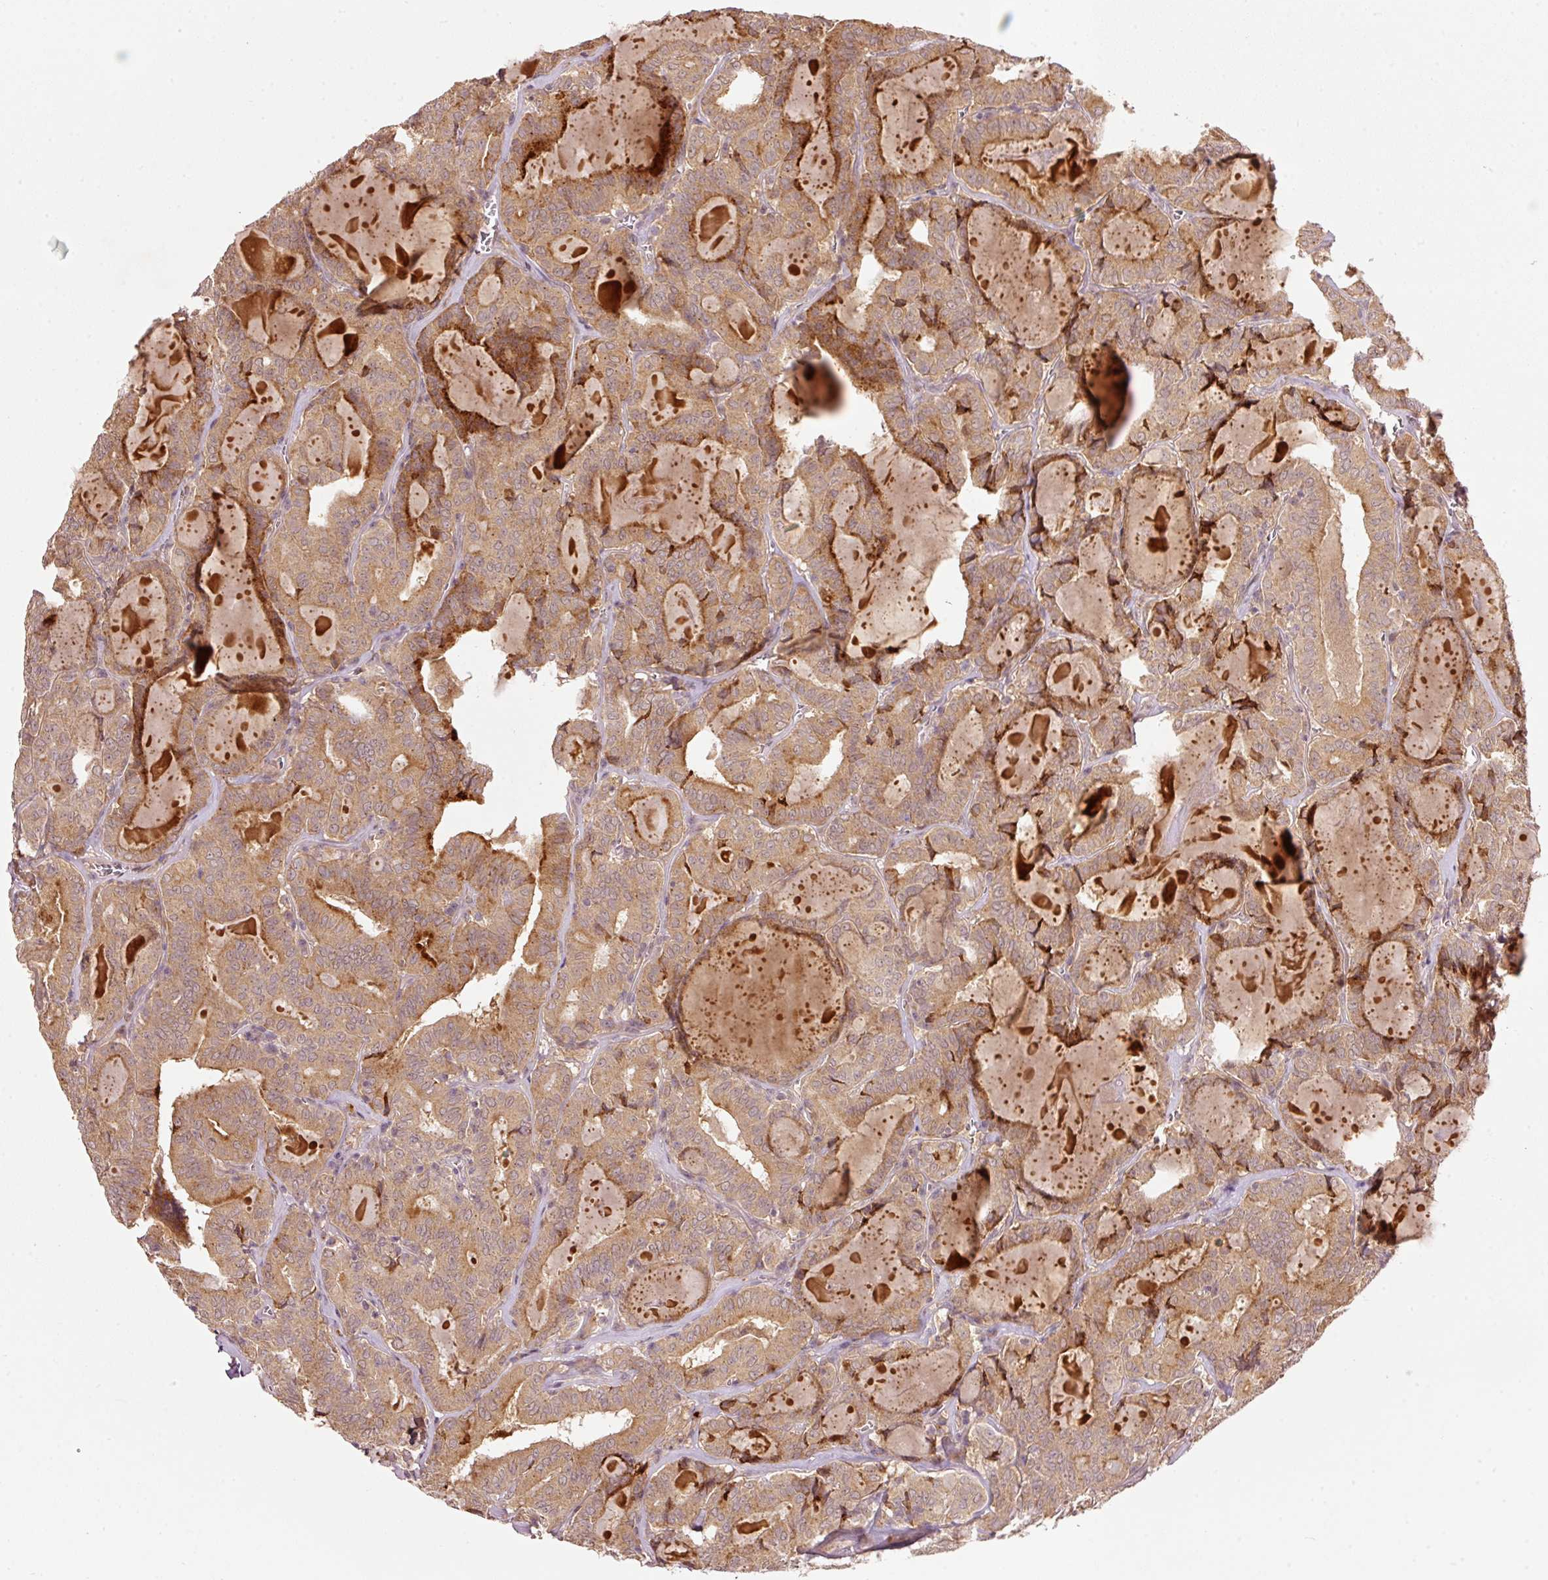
{"staining": {"intensity": "moderate", "quantity": ">75%", "location": "cytoplasmic/membranous"}, "tissue": "thyroid cancer", "cell_type": "Tumor cells", "image_type": "cancer", "snomed": [{"axis": "morphology", "description": "Papillary adenocarcinoma, NOS"}, {"axis": "topography", "description": "Thyroid gland"}], "caption": "Immunohistochemistry (IHC) histopathology image of thyroid cancer (papillary adenocarcinoma) stained for a protein (brown), which shows medium levels of moderate cytoplasmic/membranous positivity in about >75% of tumor cells.", "gene": "PCDHB1", "patient": {"sex": "female", "age": 72}}